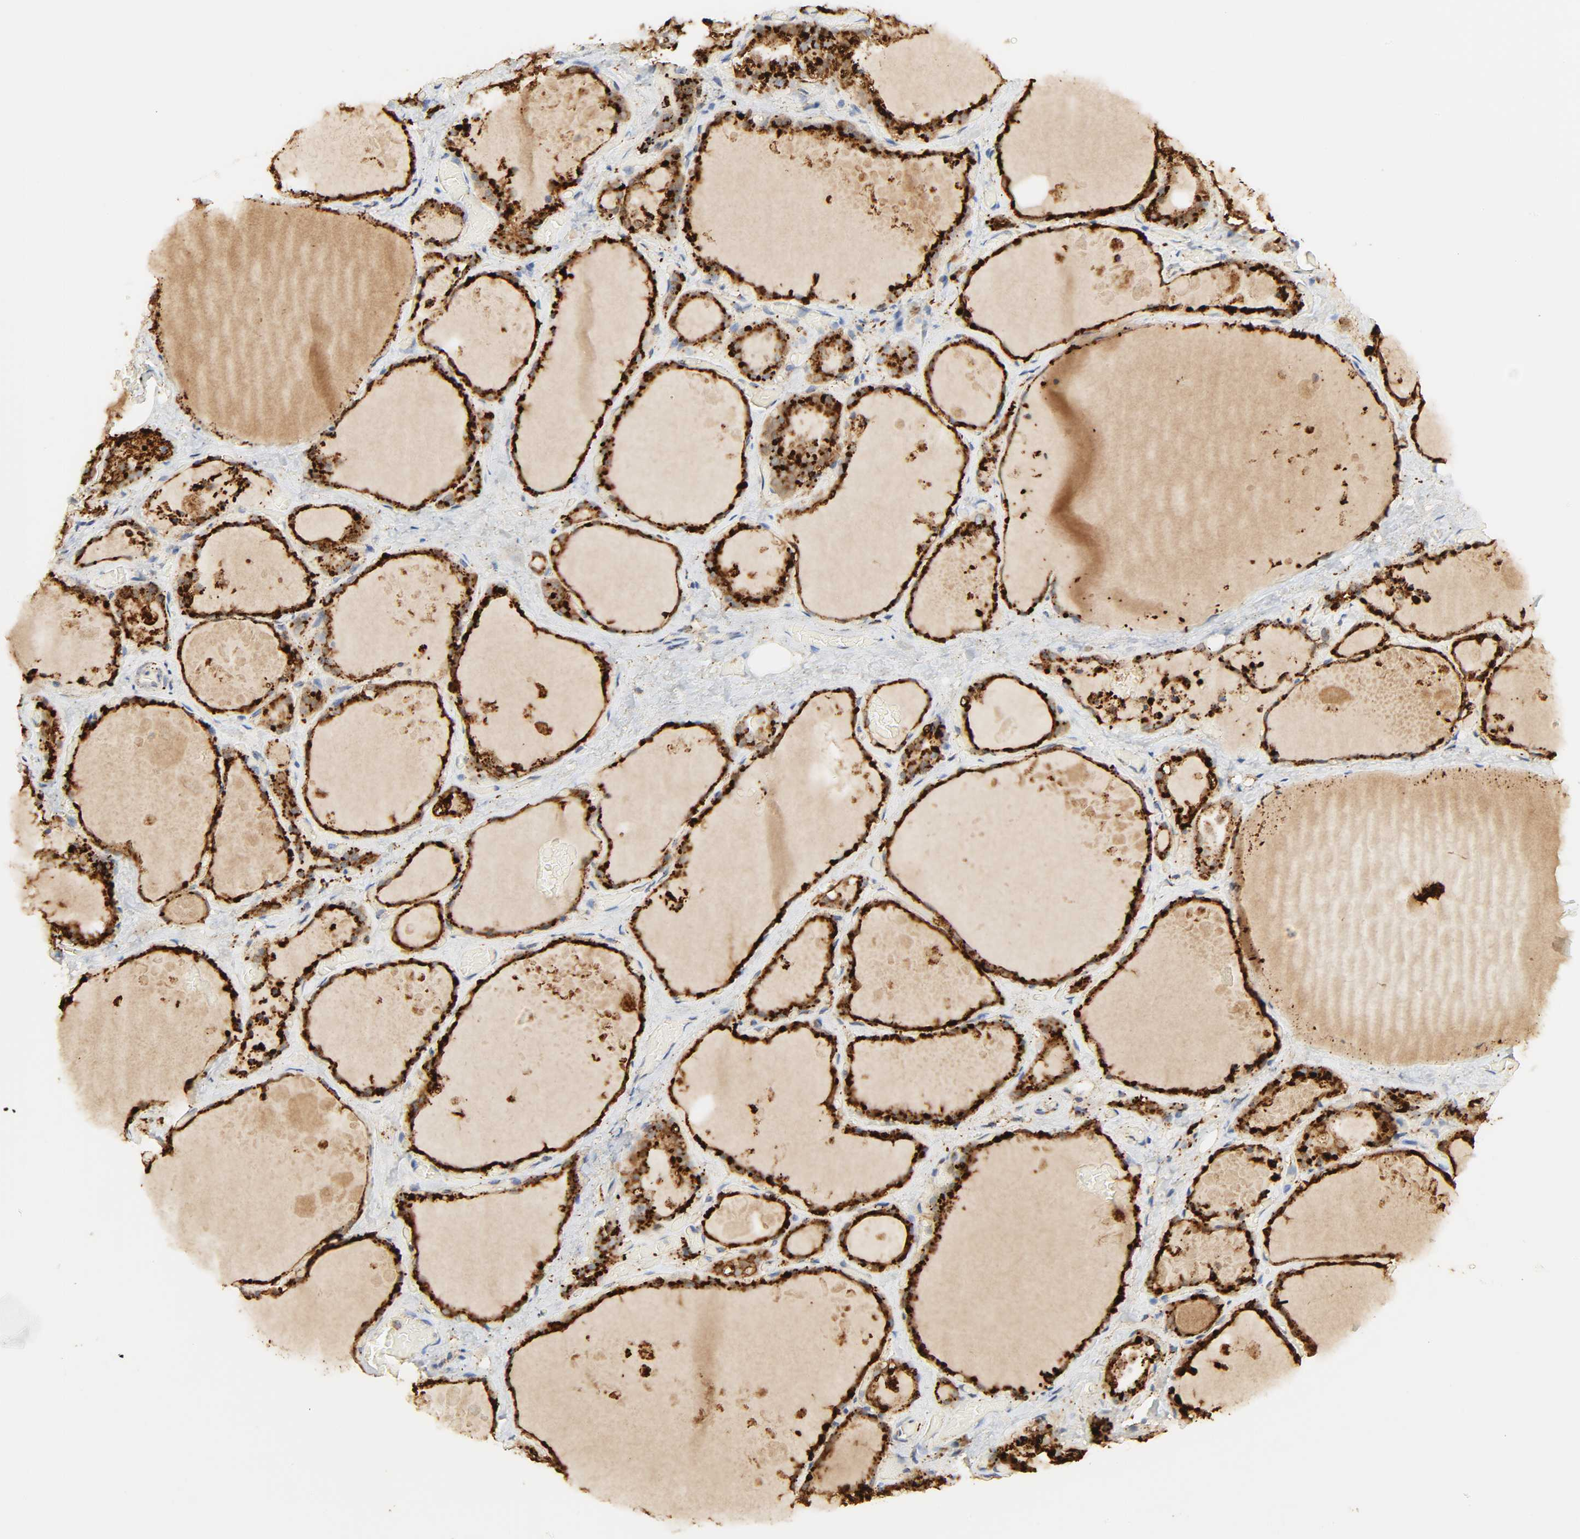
{"staining": {"intensity": "strong", "quantity": ">75%", "location": "cytoplasmic/membranous"}, "tissue": "thyroid gland", "cell_type": "Glandular cells", "image_type": "normal", "snomed": [{"axis": "morphology", "description": "Normal tissue, NOS"}, {"axis": "topography", "description": "Thyroid gland"}], "caption": "Glandular cells exhibit high levels of strong cytoplasmic/membranous expression in approximately >75% of cells in normal human thyroid gland.", "gene": "PSAP", "patient": {"sex": "male", "age": 61}}